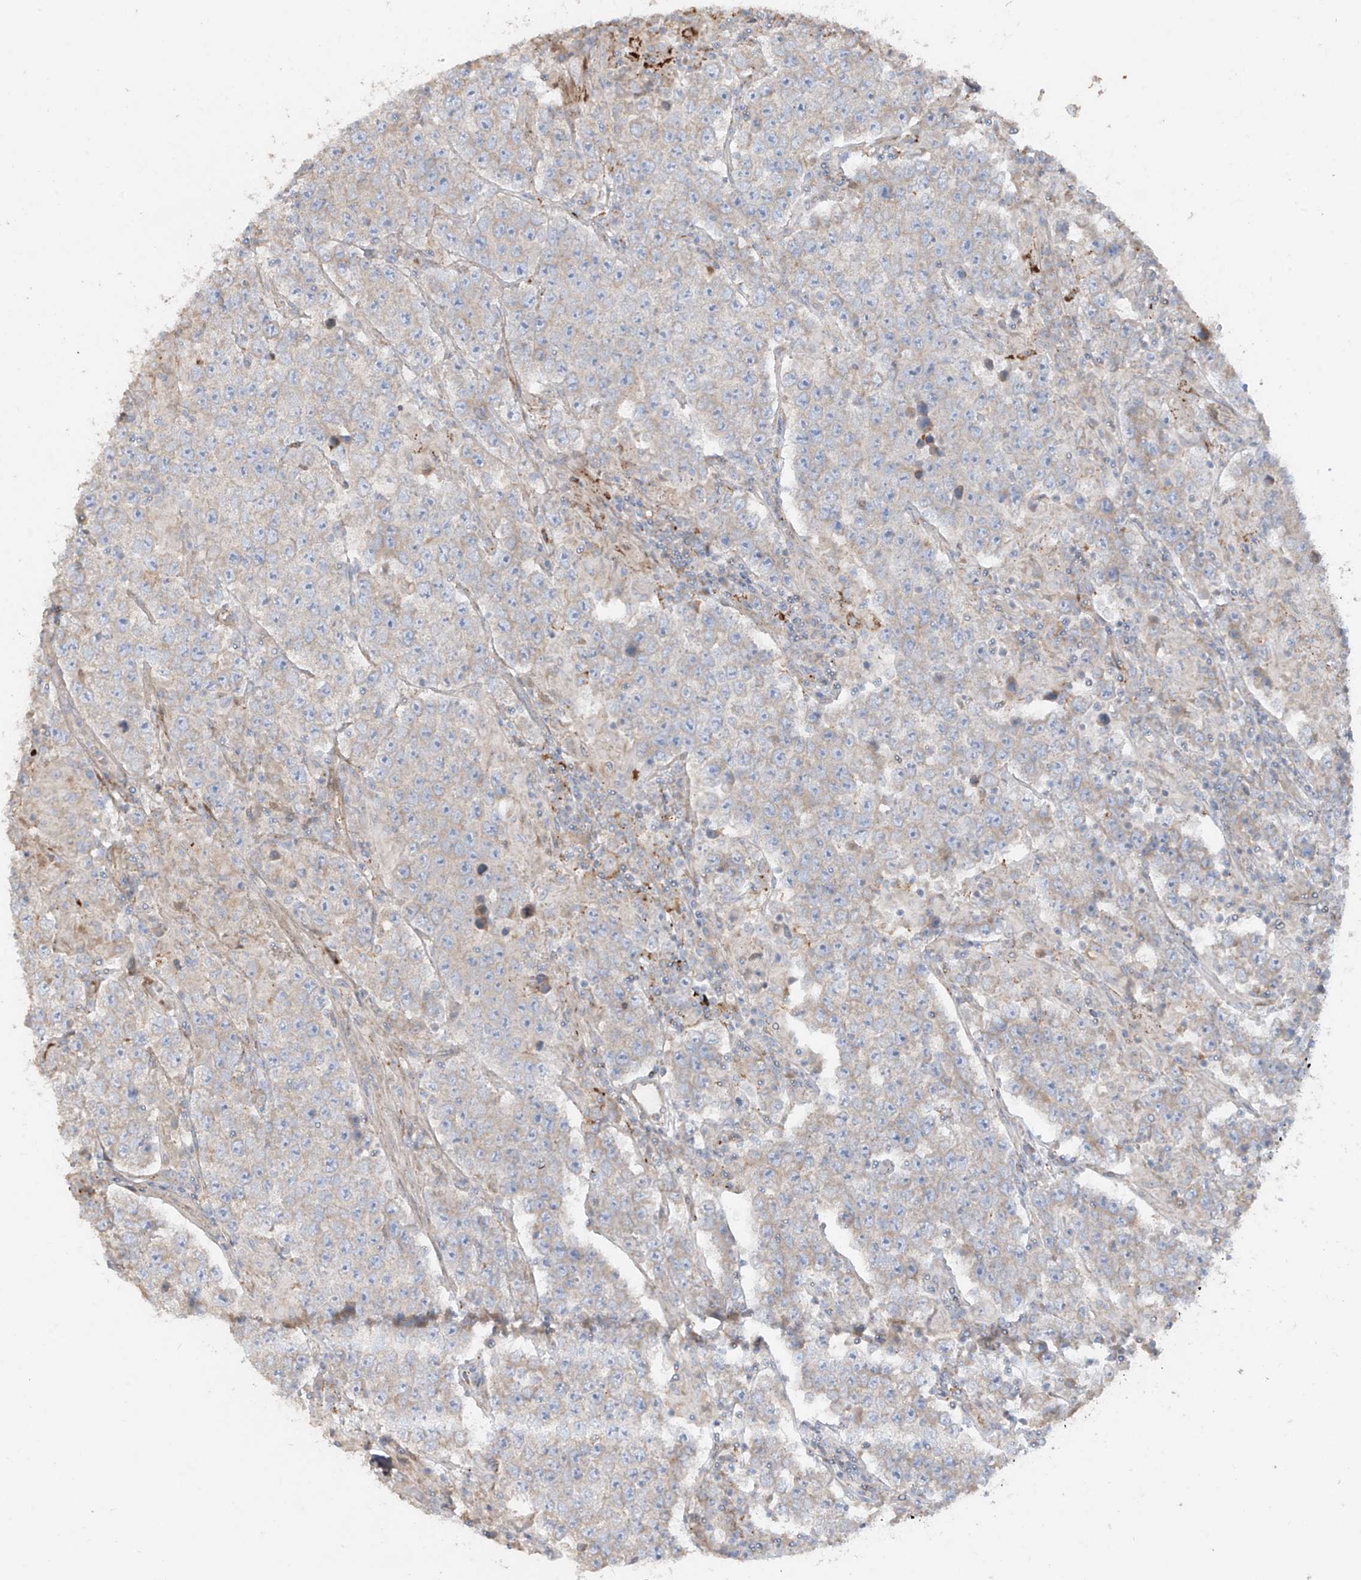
{"staining": {"intensity": "negative", "quantity": "none", "location": "none"}, "tissue": "testis cancer", "cell_type": "Tumor cells", "image_type": "cancer", "snomed": [{"axis": "morphology", "description": "Normal tissue, NOS"}, {"axis": "morphology", "description": "Urothelial carcinoma, High grade"}, {"axis": "morphology", "description": "Seminoma, NOS"}, {"axis": "morphology", "description": "Carcinoma, Embryonal, NOS"}, {"axis": "topography", "description": "Urinary bladder"}, {"axis": "topography", "description": "Testis"}], "caption": "Immunohistochemical staining of testis cancer demonstrates no significant staining in tumor cells.", "gene": "ABTB1", "patient": {"sex": "male", "age": 41}}